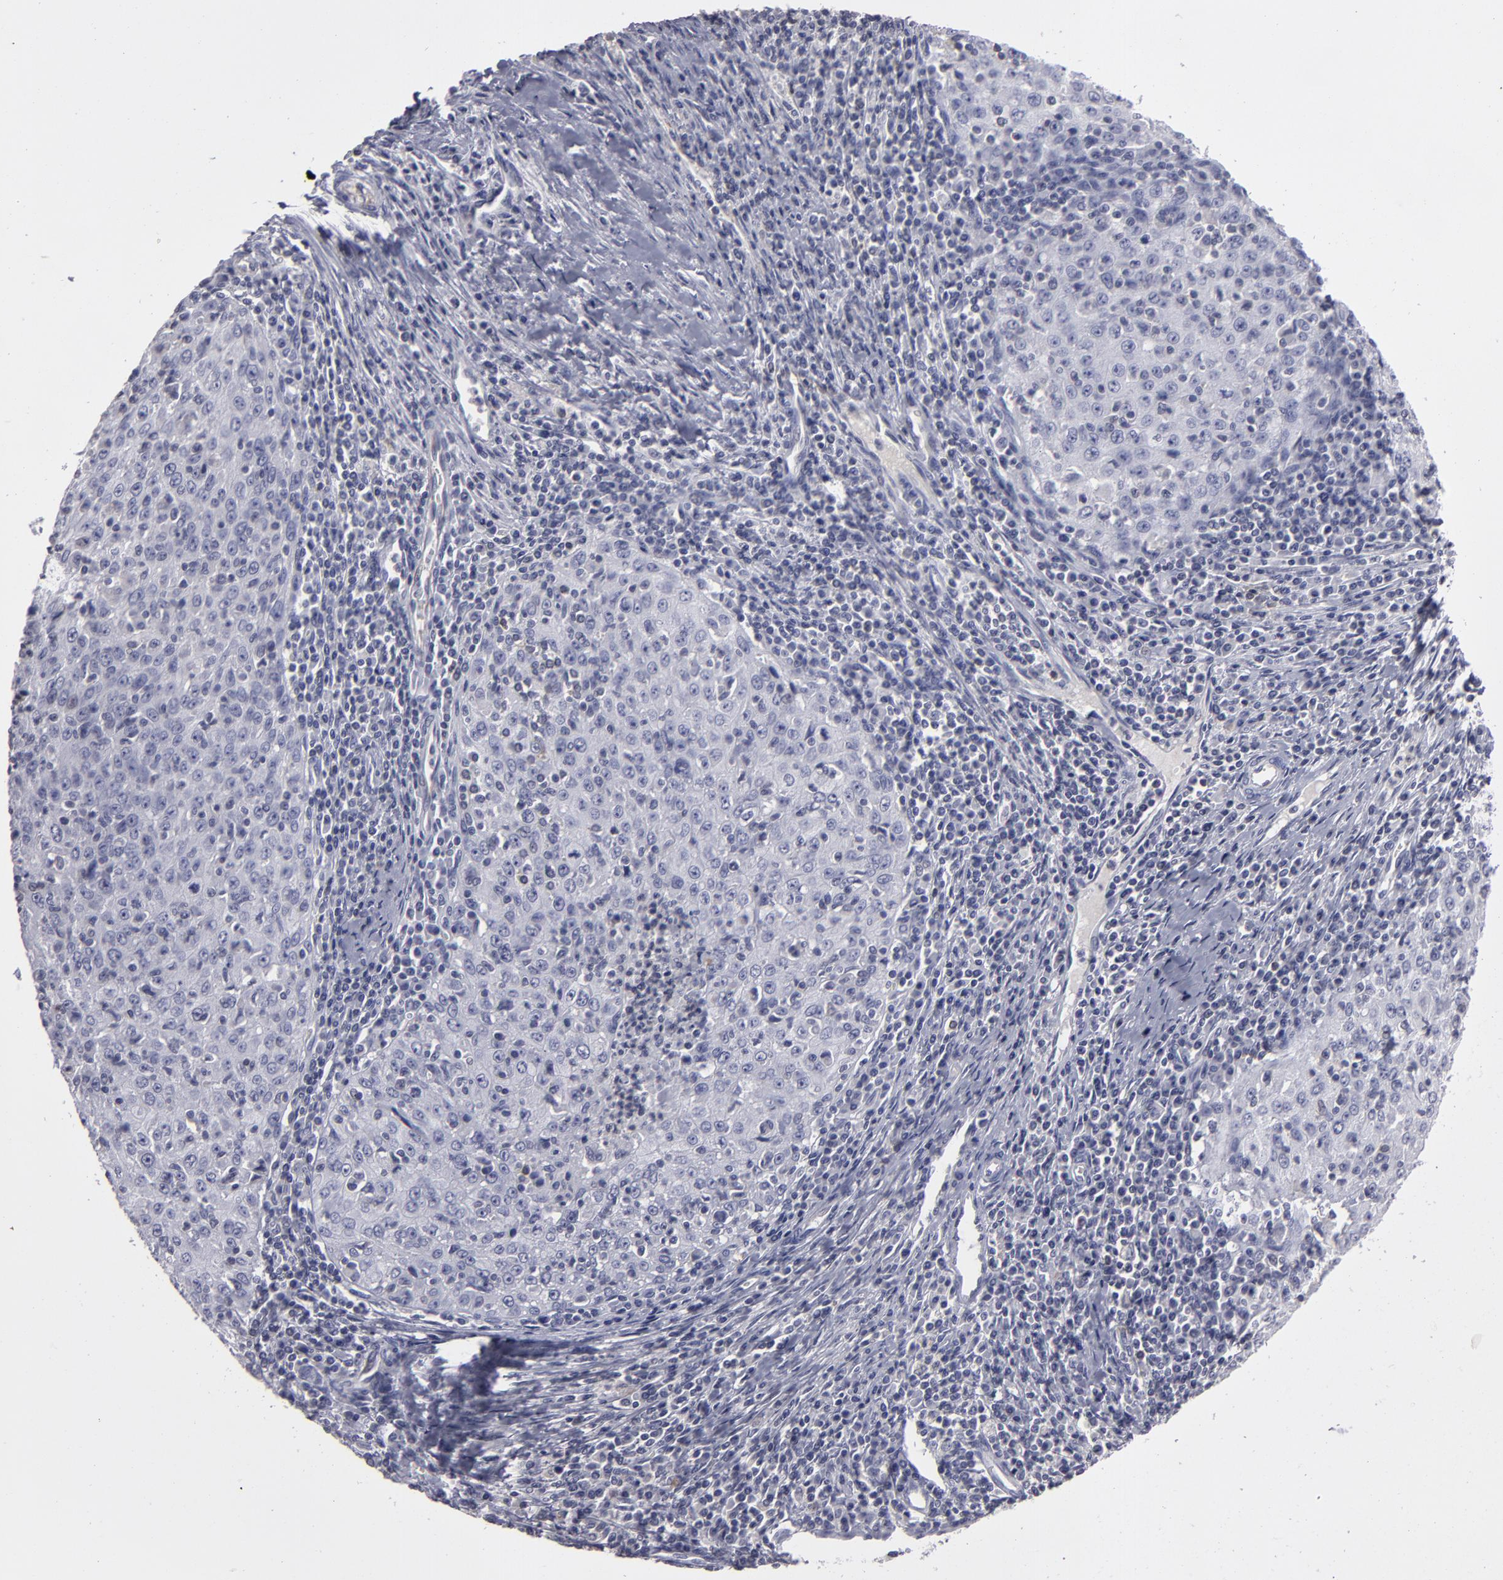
{"staining": {"intensity": "negative", "quantity": "none", "location": "none"}, "tissue": "cervical cancer", "cell_type": "Tumor cells", "image_type": "cancer", "snomed": [{"axis": "morphology", "description": "Squamous cell carcinoma, NOS"}, {"axis": "topography", "description": "Cervix"}], "caption": "A photomicrograph of cervical cancer stained for a protein displays no brown staining in tumor cells.", "gene": "SEMA3G", "patient": {"sex": "female", "age": 27}}